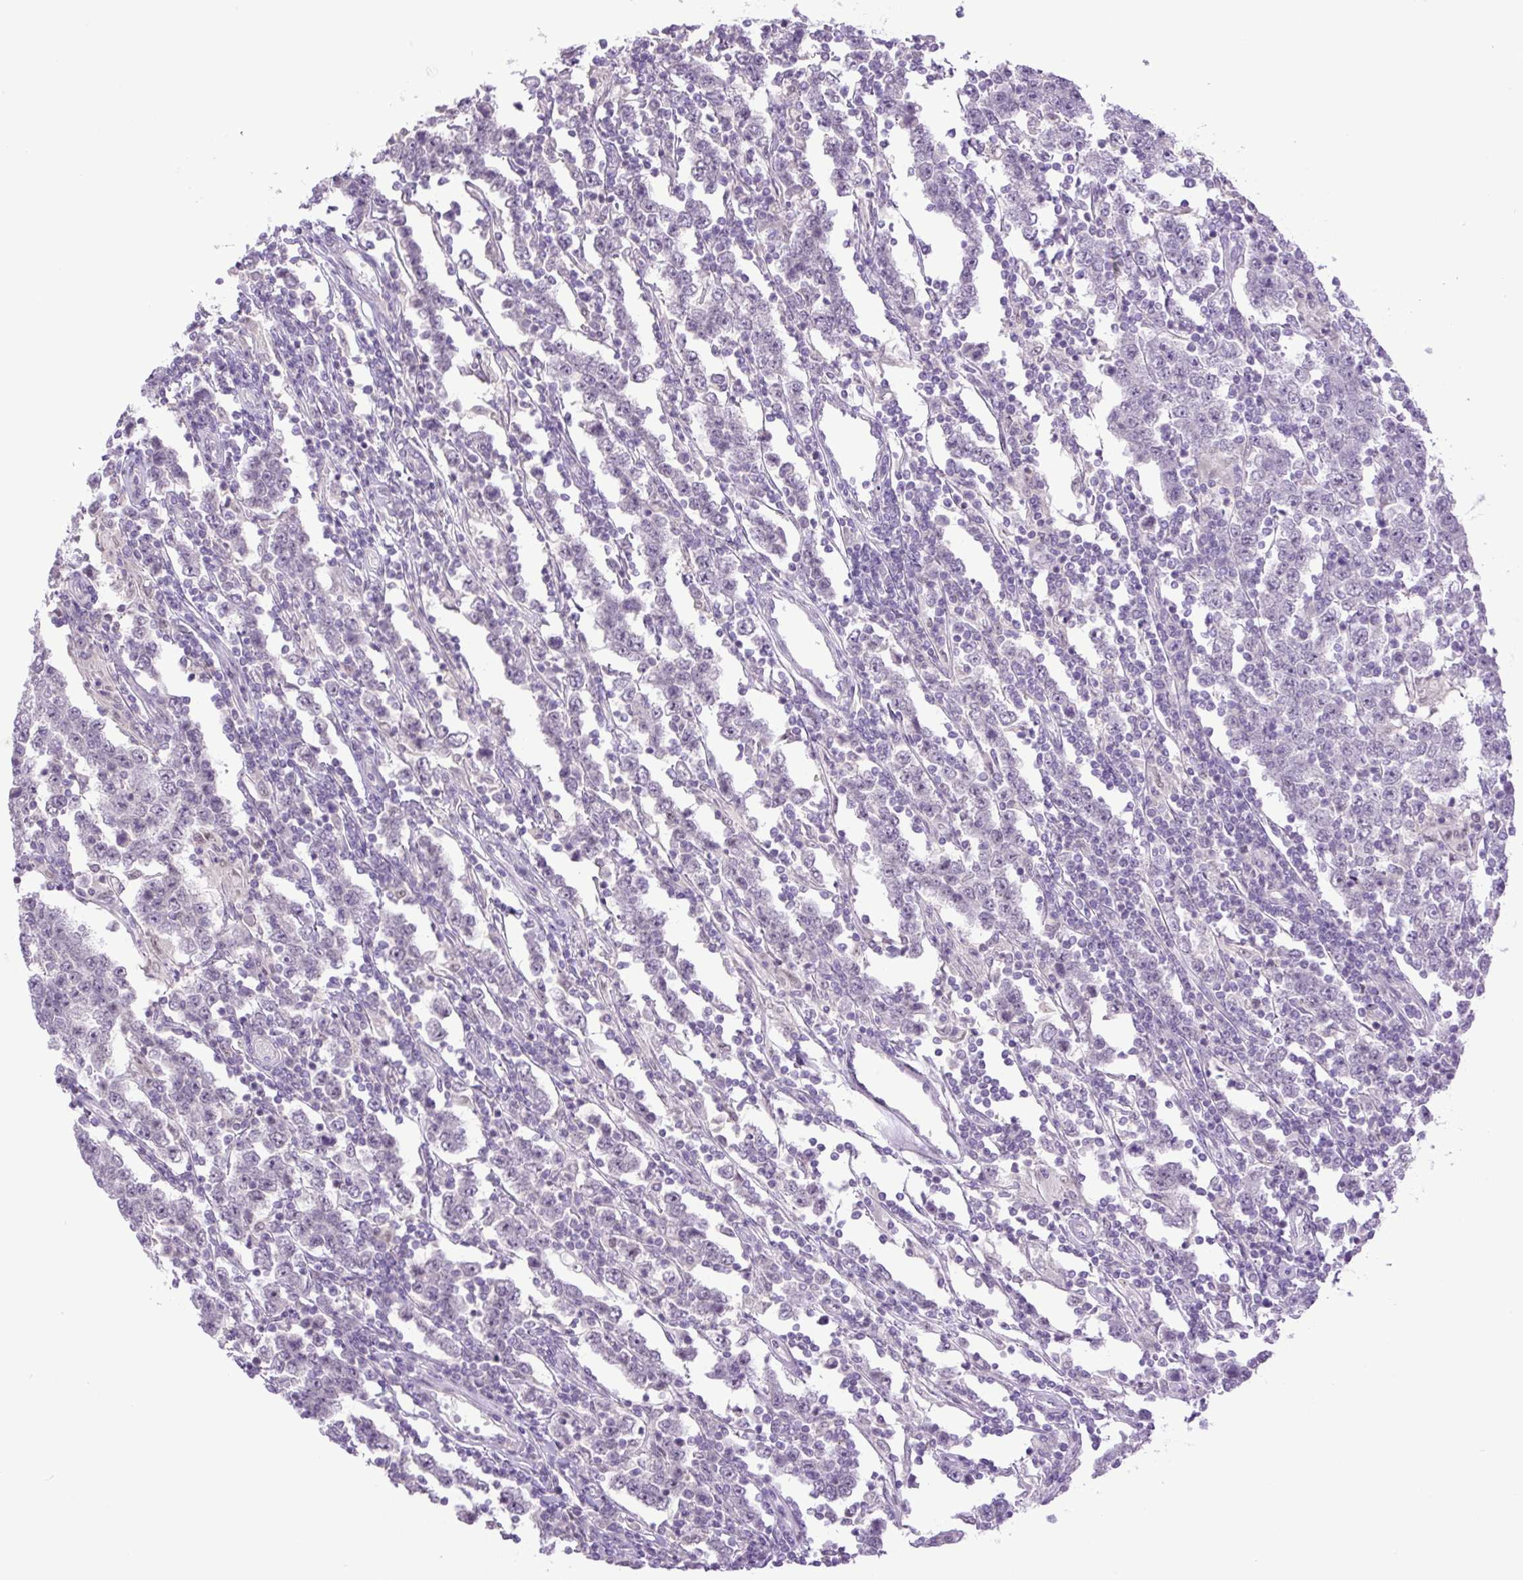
{"staining": {"intensity": "negative", "quantity": "none", "location": "none"}, "tissue": "testis cancer", "cell_type": "Tumor cells", "image_type": "cancer", "snomed": [{"axis": "morphology", "description": "Normal tissue, NOS"}, {"axis": "morphology", "description": "Urothelial carcinoma, High grade"}, {"axis": "morphology", "description": "Seminoma, NOS"}, {"axis": "morphology", "description": "Carcinoma, Embryonal, NOS"}, {"axis": "topography", "description": "Urinary bladder"}, {"axis": "topography", "description": "Testis"}], "caption": "A micrograph of testis cancer (seminoma) stained for a protein exhibits no brown staining in tumor cells.", "gene": "KPNA1", "patient": {"sex": "male", "age": 41}}